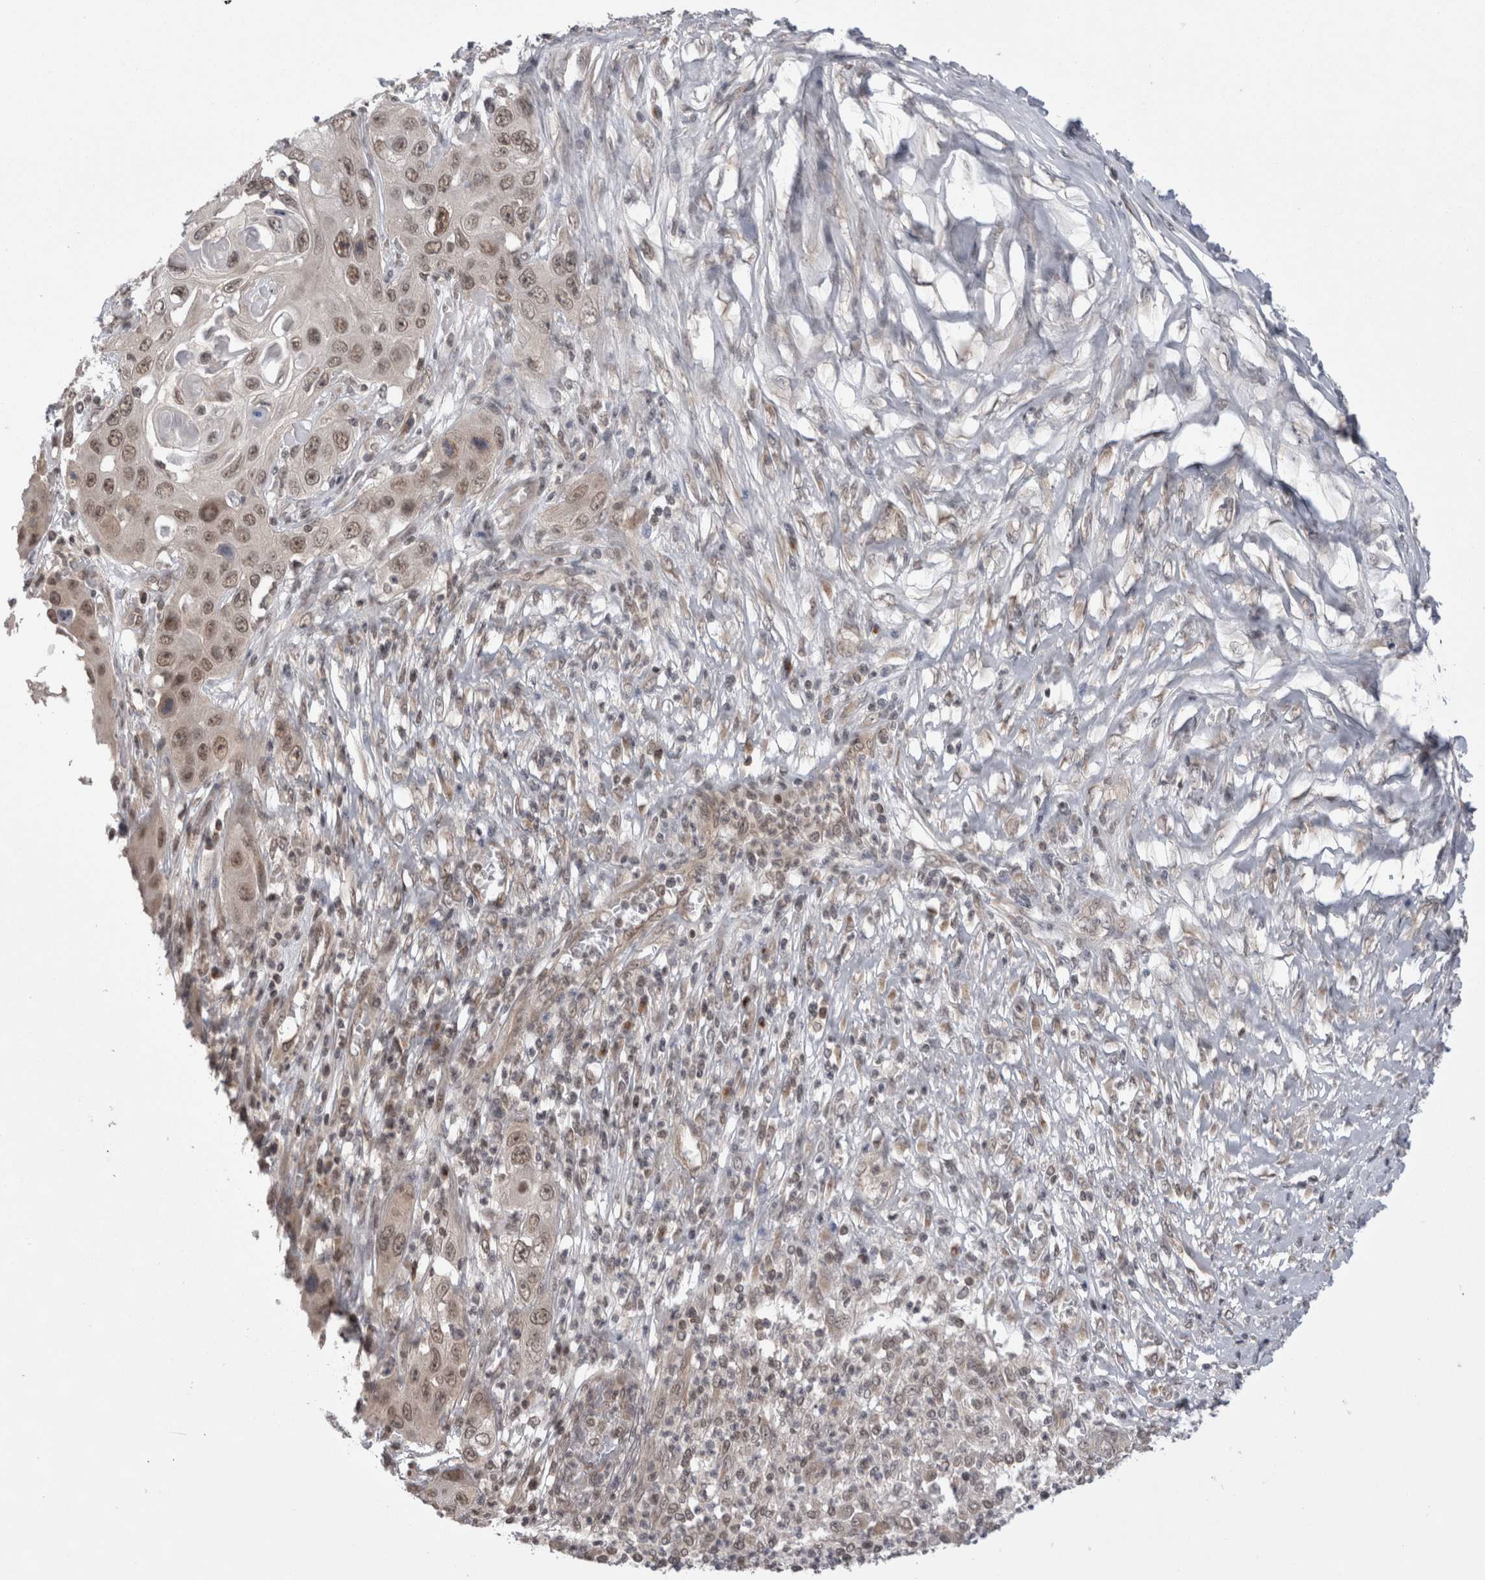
{"staining": {"intensity": "weak", "quantity": ">75%", "location": "nuclear"}, "tissue": "skin cancer", "cell_type": "Tumor cells", "image_type": "cancer", "snomed": [{"axis": "morphology", "description": "Squamous cell carcinoma, NOS"}, {"axis": "topography", "description": "Skin"}], "caption": "Skin squamous cell carcinoma stained for a protein displays weak nuclear positivity in tumor cells.", "gene": "ZNF341", "patient": {"sex": "male", "age": 55}}